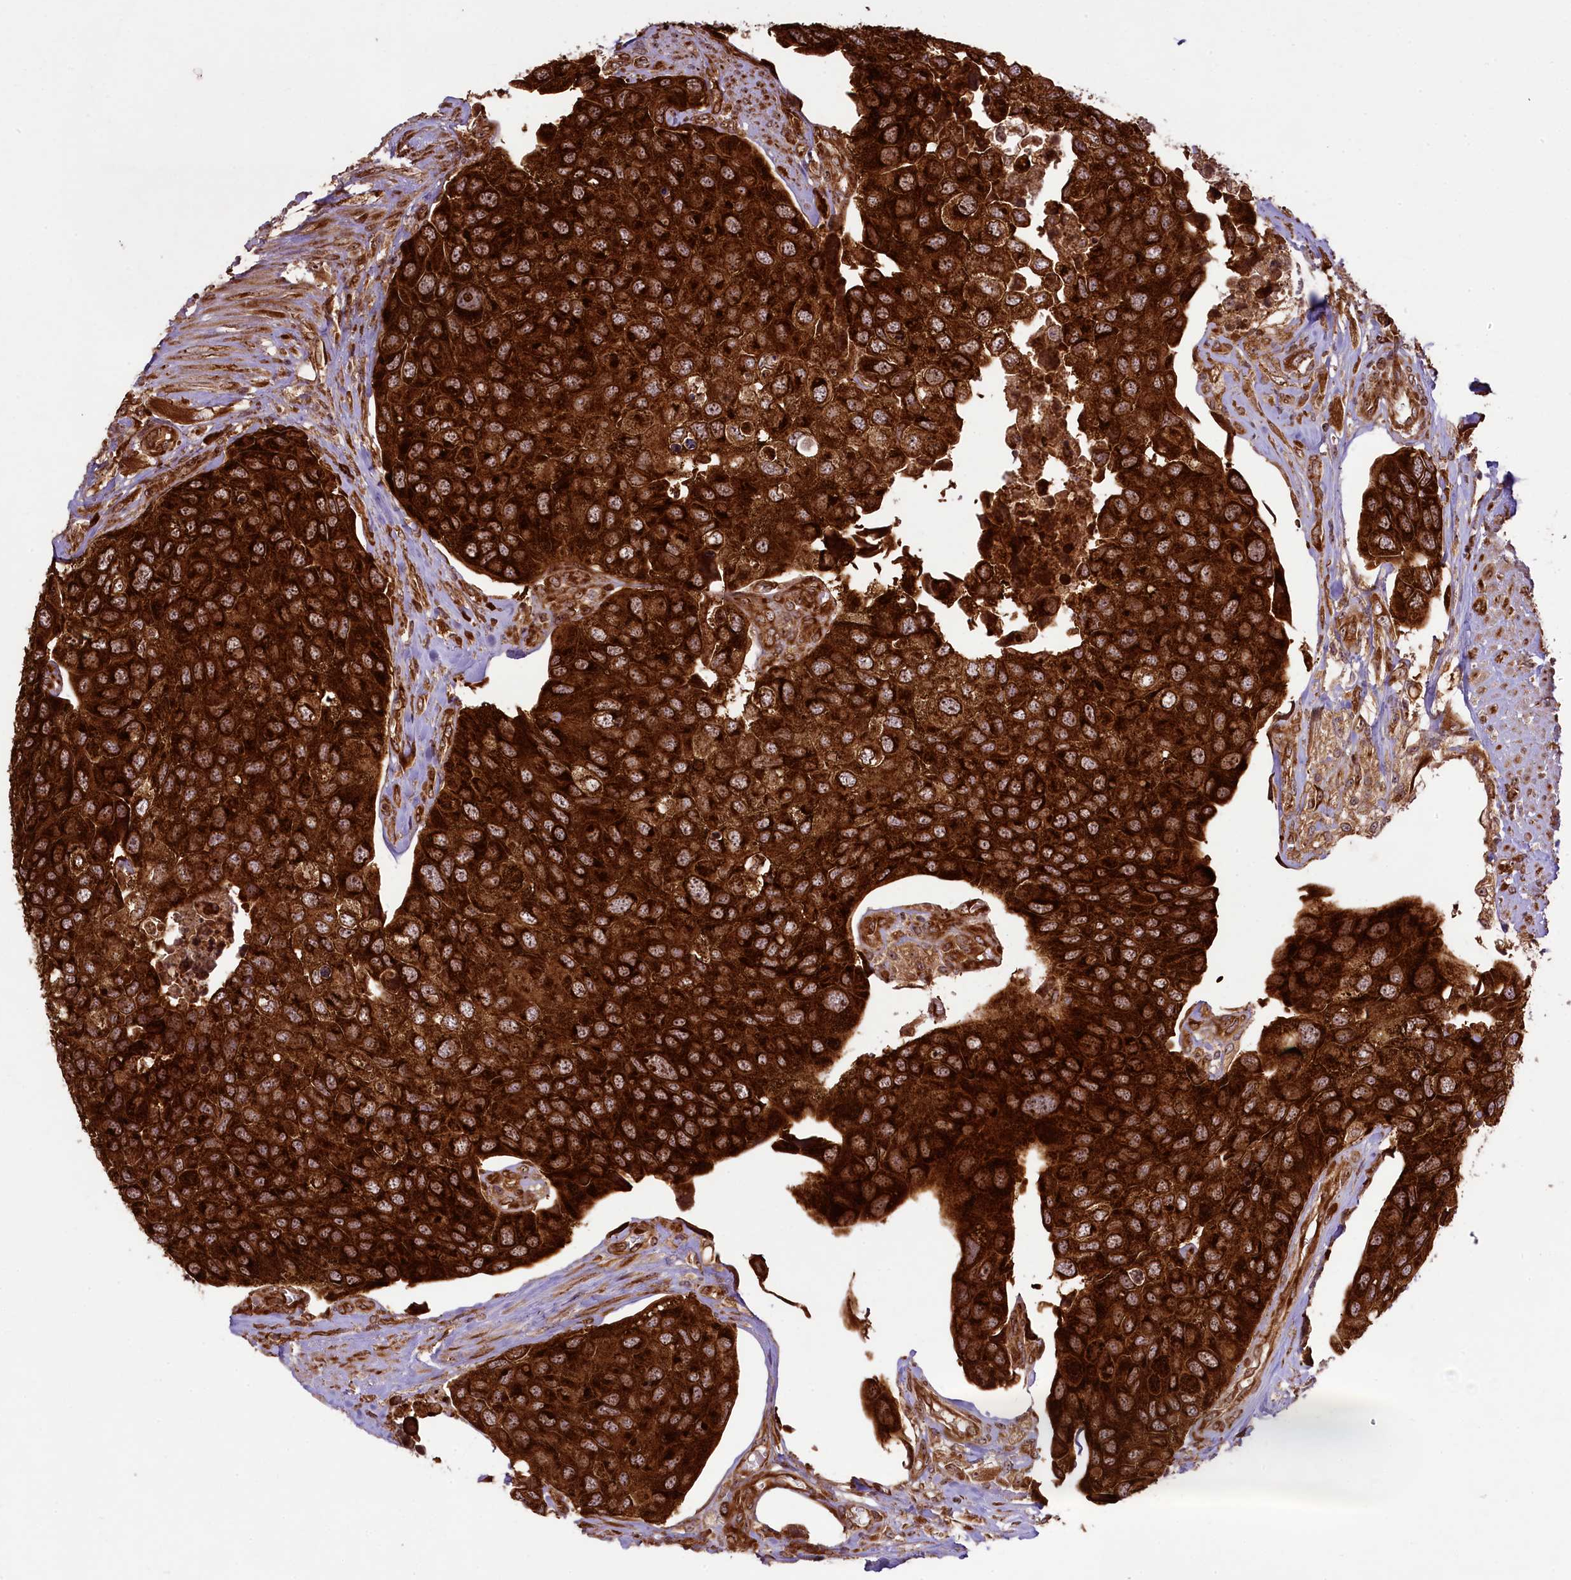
{"staining": {"intensity": "strong", "quantity": ">75%", "location": "cytoplasmic/membranous"}, "tissue": "urothelial cancer", "cell_type": "Tumor cells", "image_type": "cancer", "snomed": [{"axis": "morphology", "description": "Urothelial carcinoma, High grade"}, {"axis": "topography", "description": "Urinary bladder"}], "caption": "Immunohistochemistry (IHC) image of human high-grade urothelial carcinoma stained for a protein (brown), which exhibits high levels of strong cytoplasmic/membranous expression in approximately >75% of tumor cells.", "gene": "LARP4", "patient": {"sex": "male", "age": 74}}